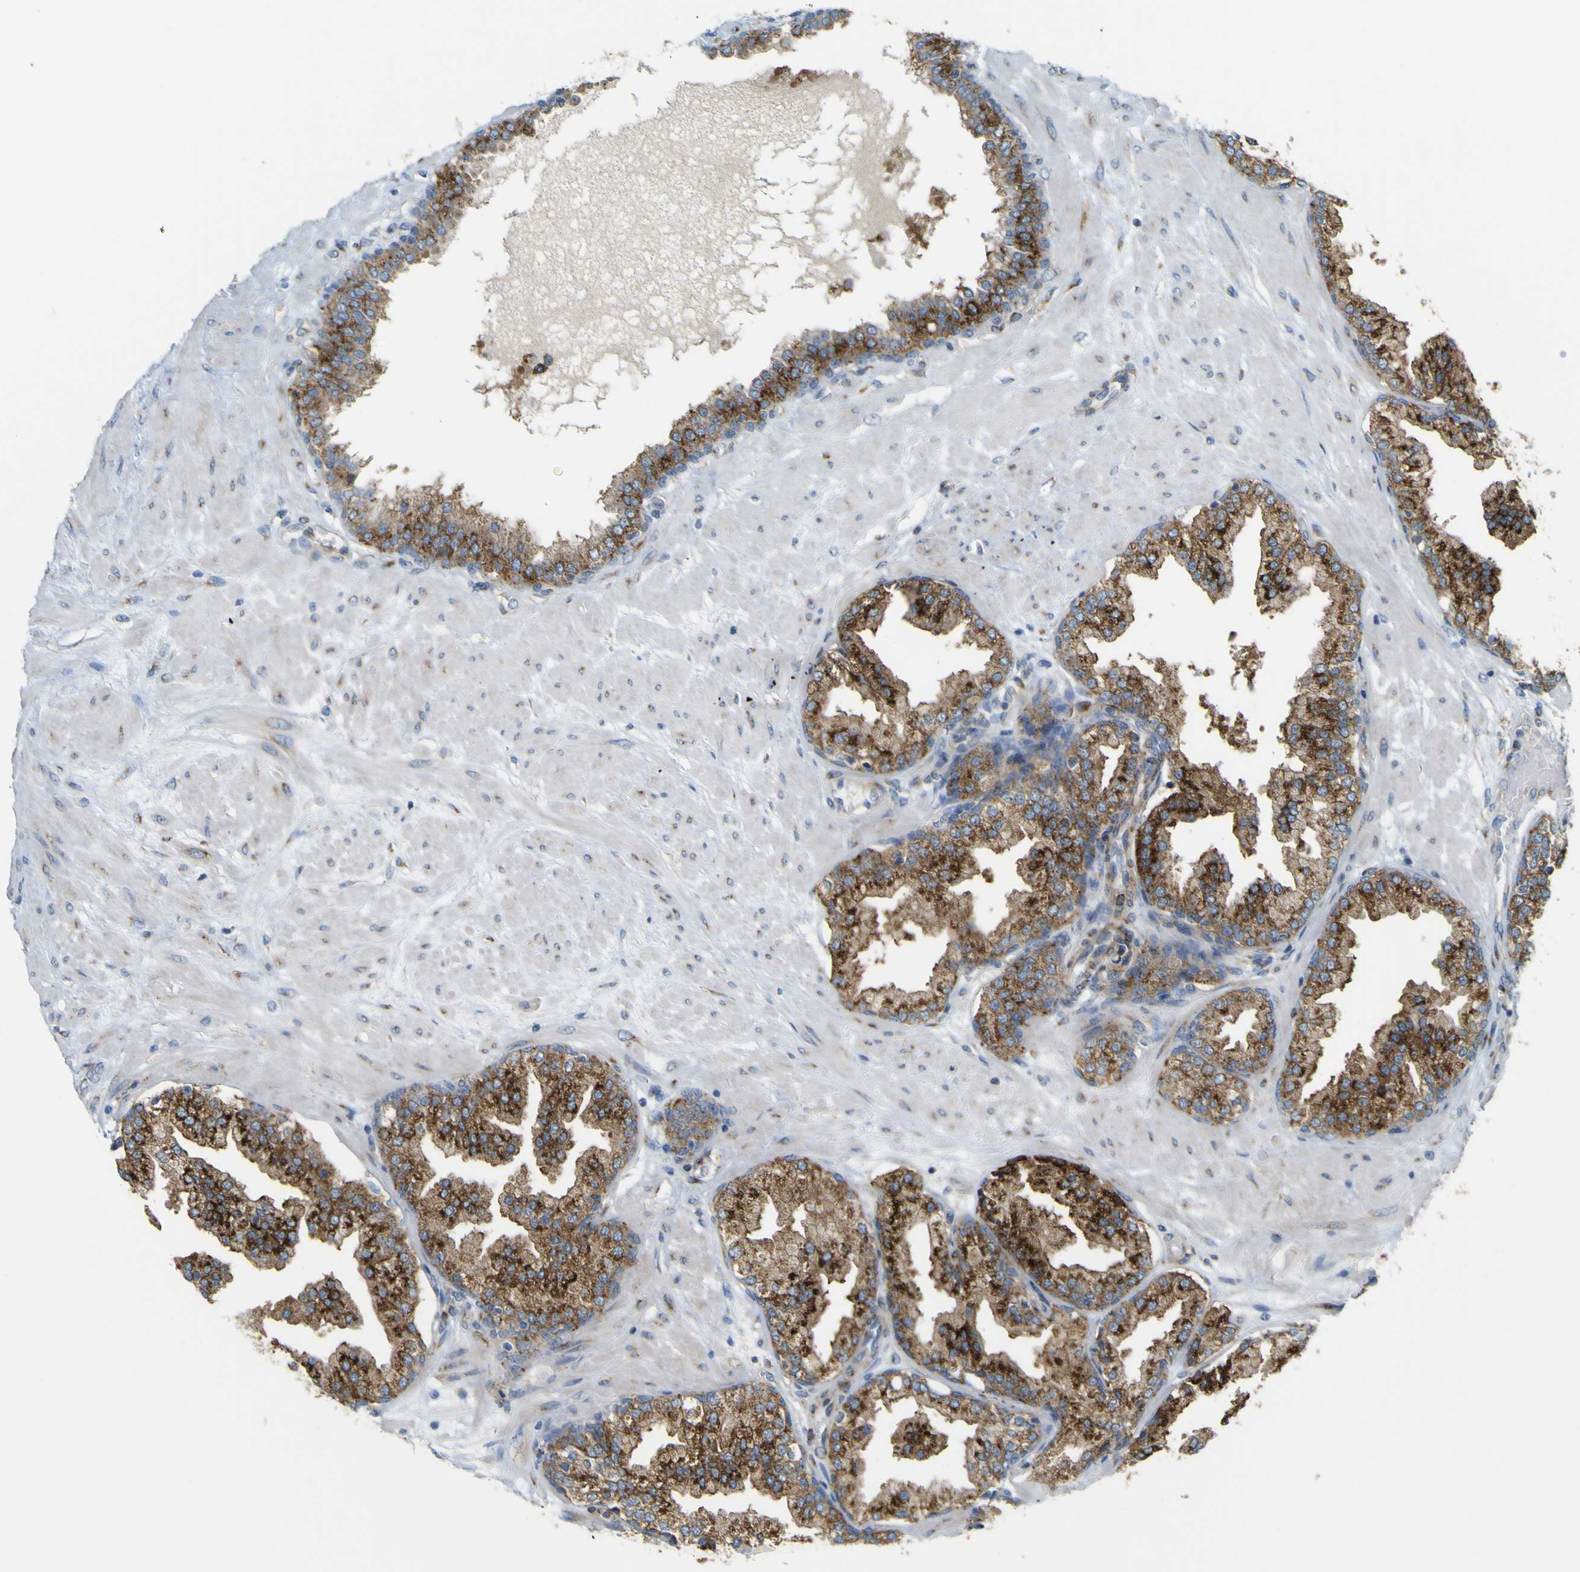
{"staining": {"intensity": "moderate", "quantity": ">75%", "location": "cytoplasmic/membranous"}, "tissue": "prostate", "cell_type": "Glandular cells", "image_type": "normal", "snomed": [{"axis": "morphology", "description": "Normal tissue, NOS"}, {"axis": "topography", "description": "Prostate"}], "caption": "A photomicrograph of human prostate stained for a protein displays moderate cytoplasmic/membranous brown staining in glandular cells.", "gene": "IGF2R", "patient": {"sex": "male", "age": 51}}